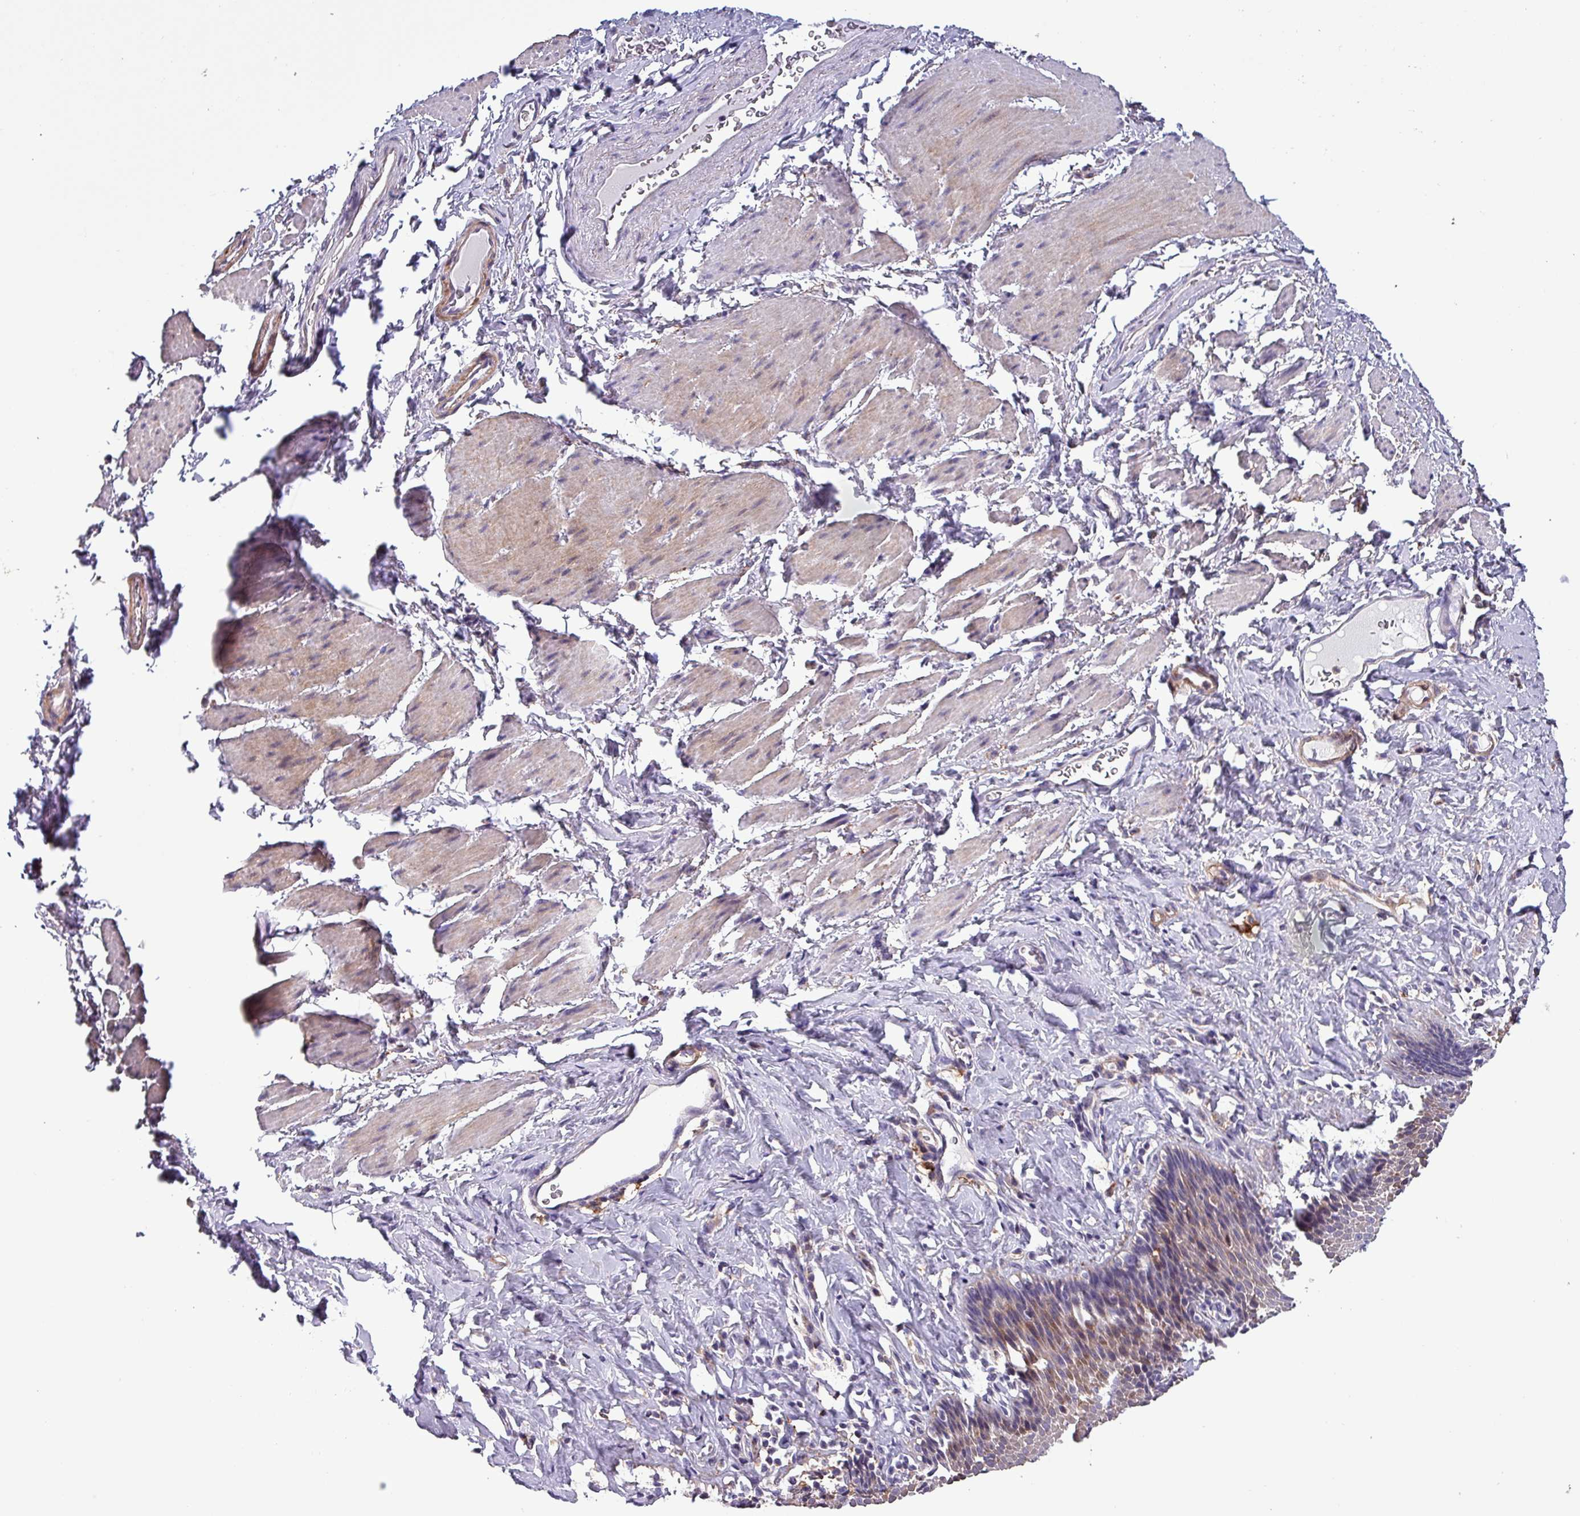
{"staining": {"intensity": "moderate", "quantity": "25%-75%", "location": "cytoplasmic/membranous"}, "tissue": "esophagus", "cell_type": "Squamous epithelial cells", "image_type": "normal", "snomed": [{"axis": "morphology", "description": "Normal tissue, NOS"}, {"axis": "topography", "description": "Esophagus"}], "caption": "Unremarkable esophagus exhibits moderate cytoplasmic/membranous staining in about 25%-75% of squamous epithelial cells.", "gene": "SCIN", "patient": {"sex": "female", "age": 61}}